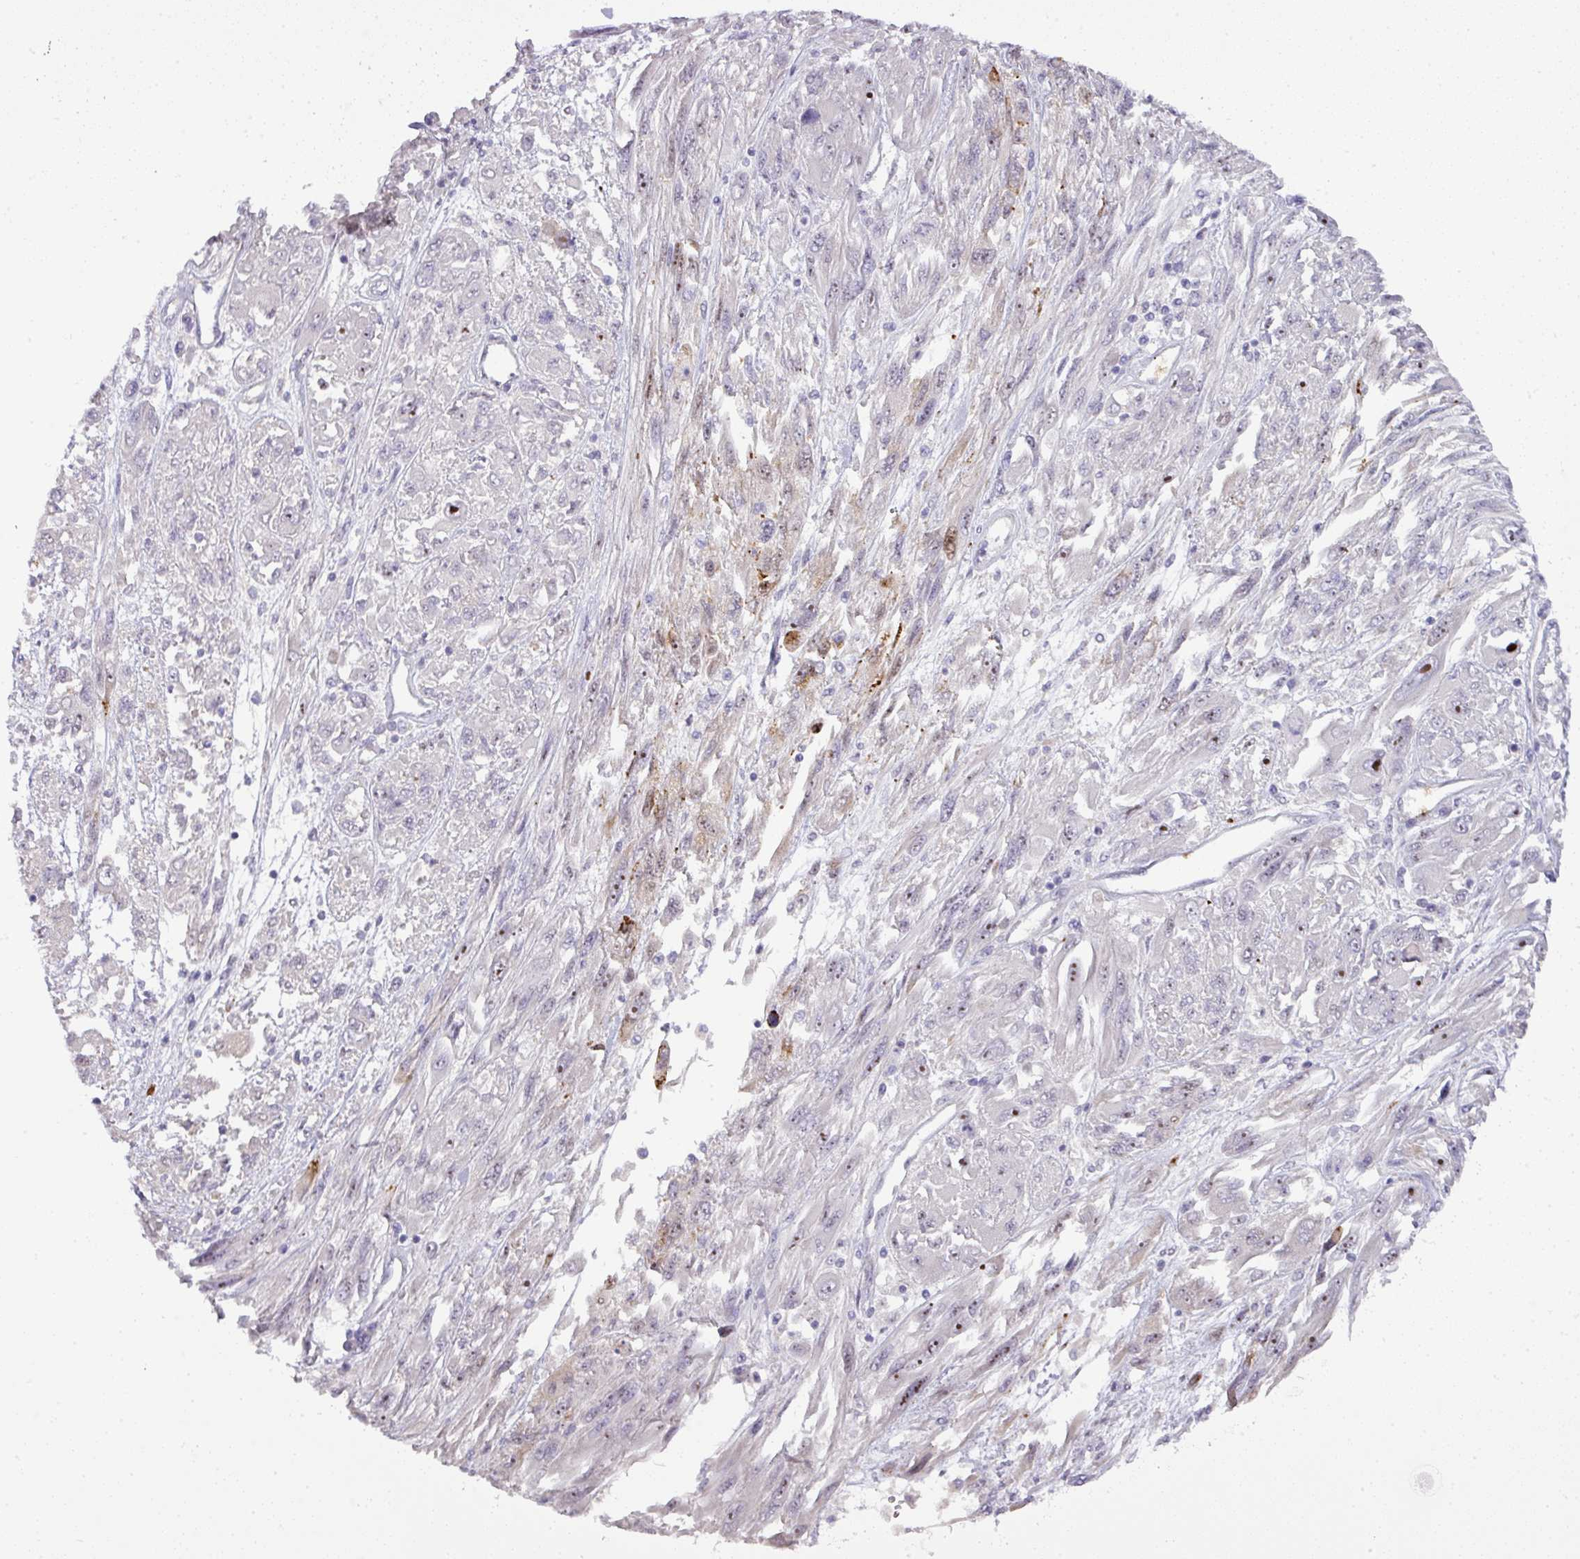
{"staining": {"intensity": "negative", "quantity": "none", "location": "none"}, "tissue": "melanoma", "cell_type": "Tumor cells", "image_type": "cancer", "snomed": [{"axis": "morphology", "description": "Malignant melanoma, NOS"}, {"axis": "topography", "description": "Skin"}], "caption": "A high-resolution micrograph shows IHC staining of malignant melanoma, which reveals no significant staining in tumor cells. Brightfield microscopy of immunohistochemistry (IHC) stained with DAB (brown) and hematoxylin (blue), captured at high magnification.", "gene": "ATP6V1F", "patient": {"sex": "female", "age": 91}}